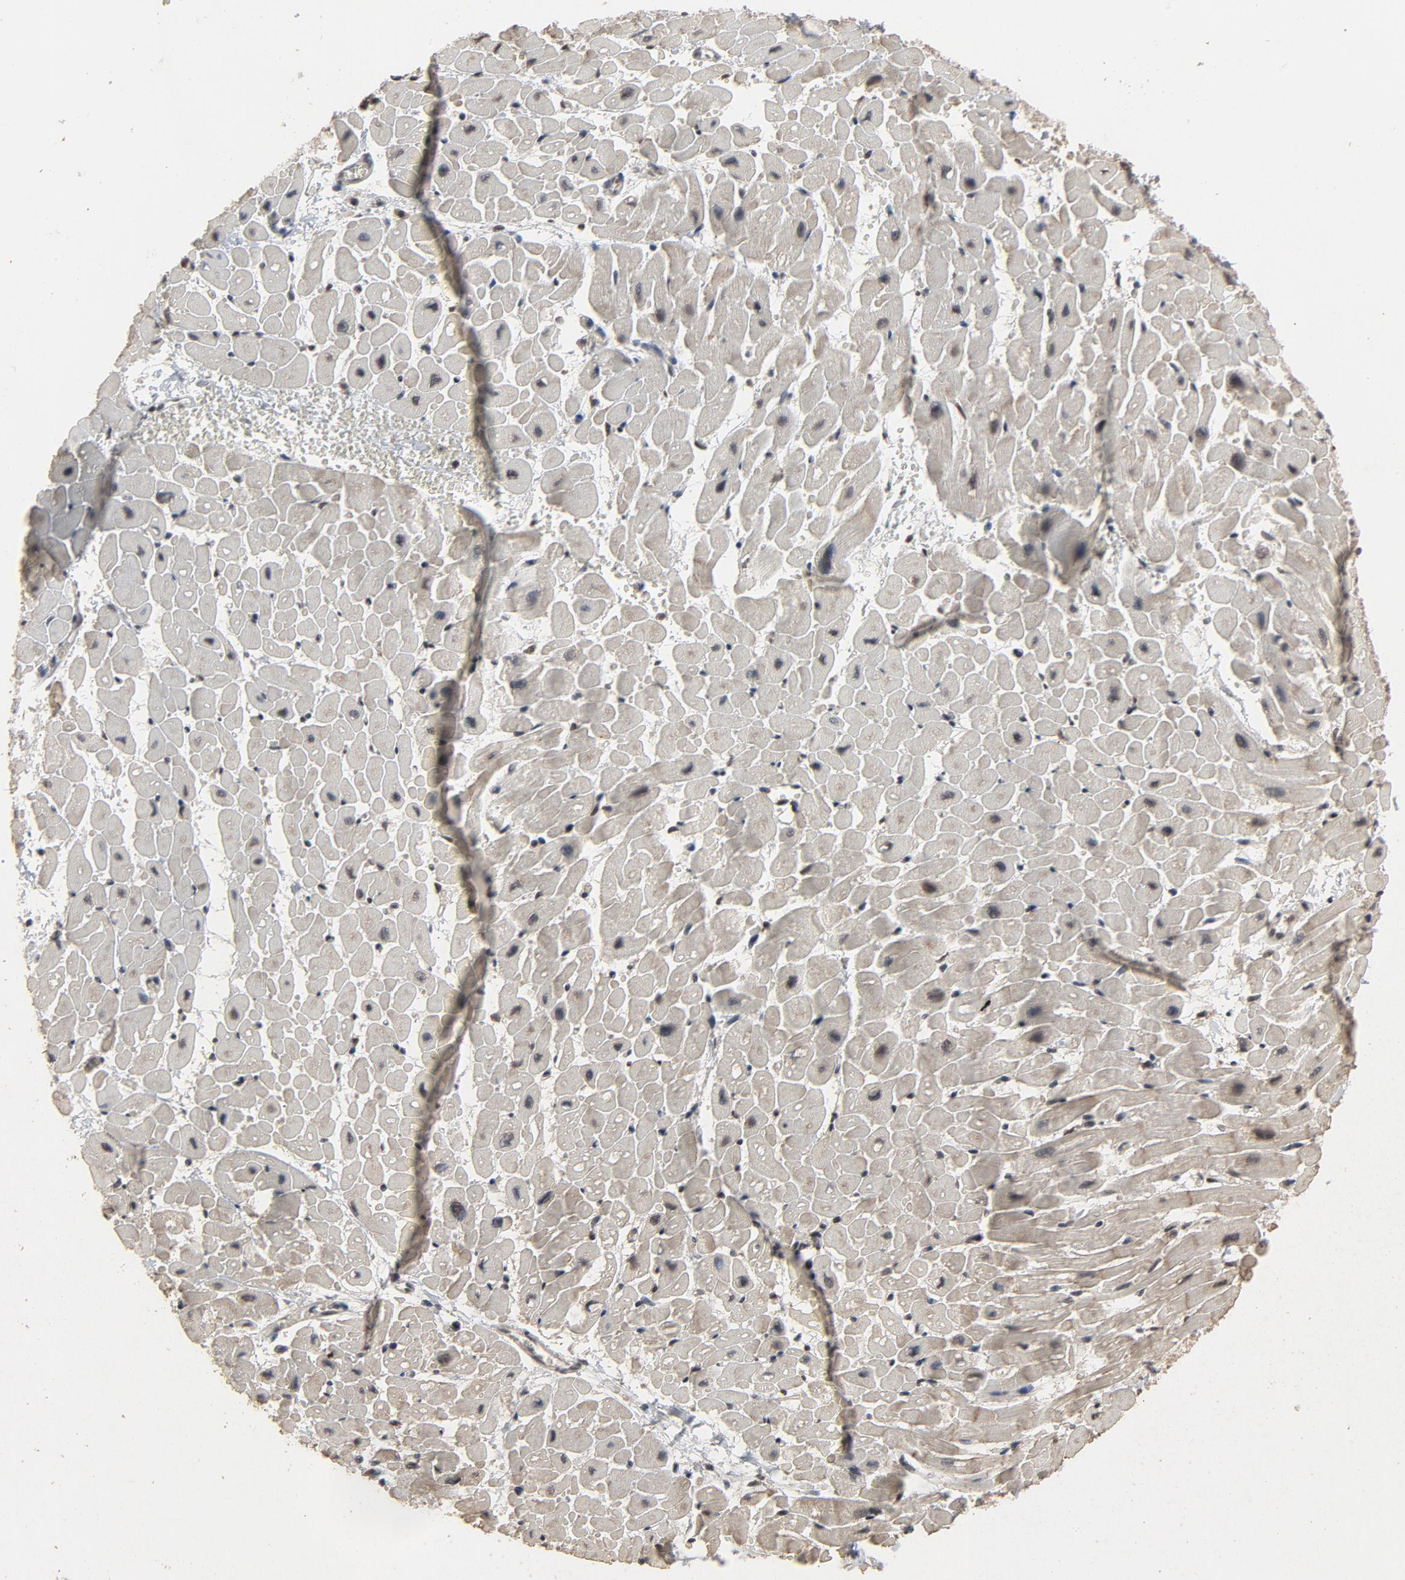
{"staining": {"intensity": "weak", "quantity": "<25%", "location": "cytoplasmic/membranous"}, "tissue": "heart muscle", "cell_type": "Cardiomyocytes", "image_type": "normal", "snomed": [{"axis": "morphology", "description": "Normal tissue, NOS"}, {"axis": "topography", "description": "Heart"}], "caption": "DAB immunohistochemical staining of normal human heart muscle demonstrates no significant staining in cardiomyocytes. The staining was performed using DAB to visualize the protein expression in brown, while the nuclei were stained in blue with hematoxylin (Magnification: 20x).", "gene": "POM121", "patient": {"sex": "male", "age": 45}}